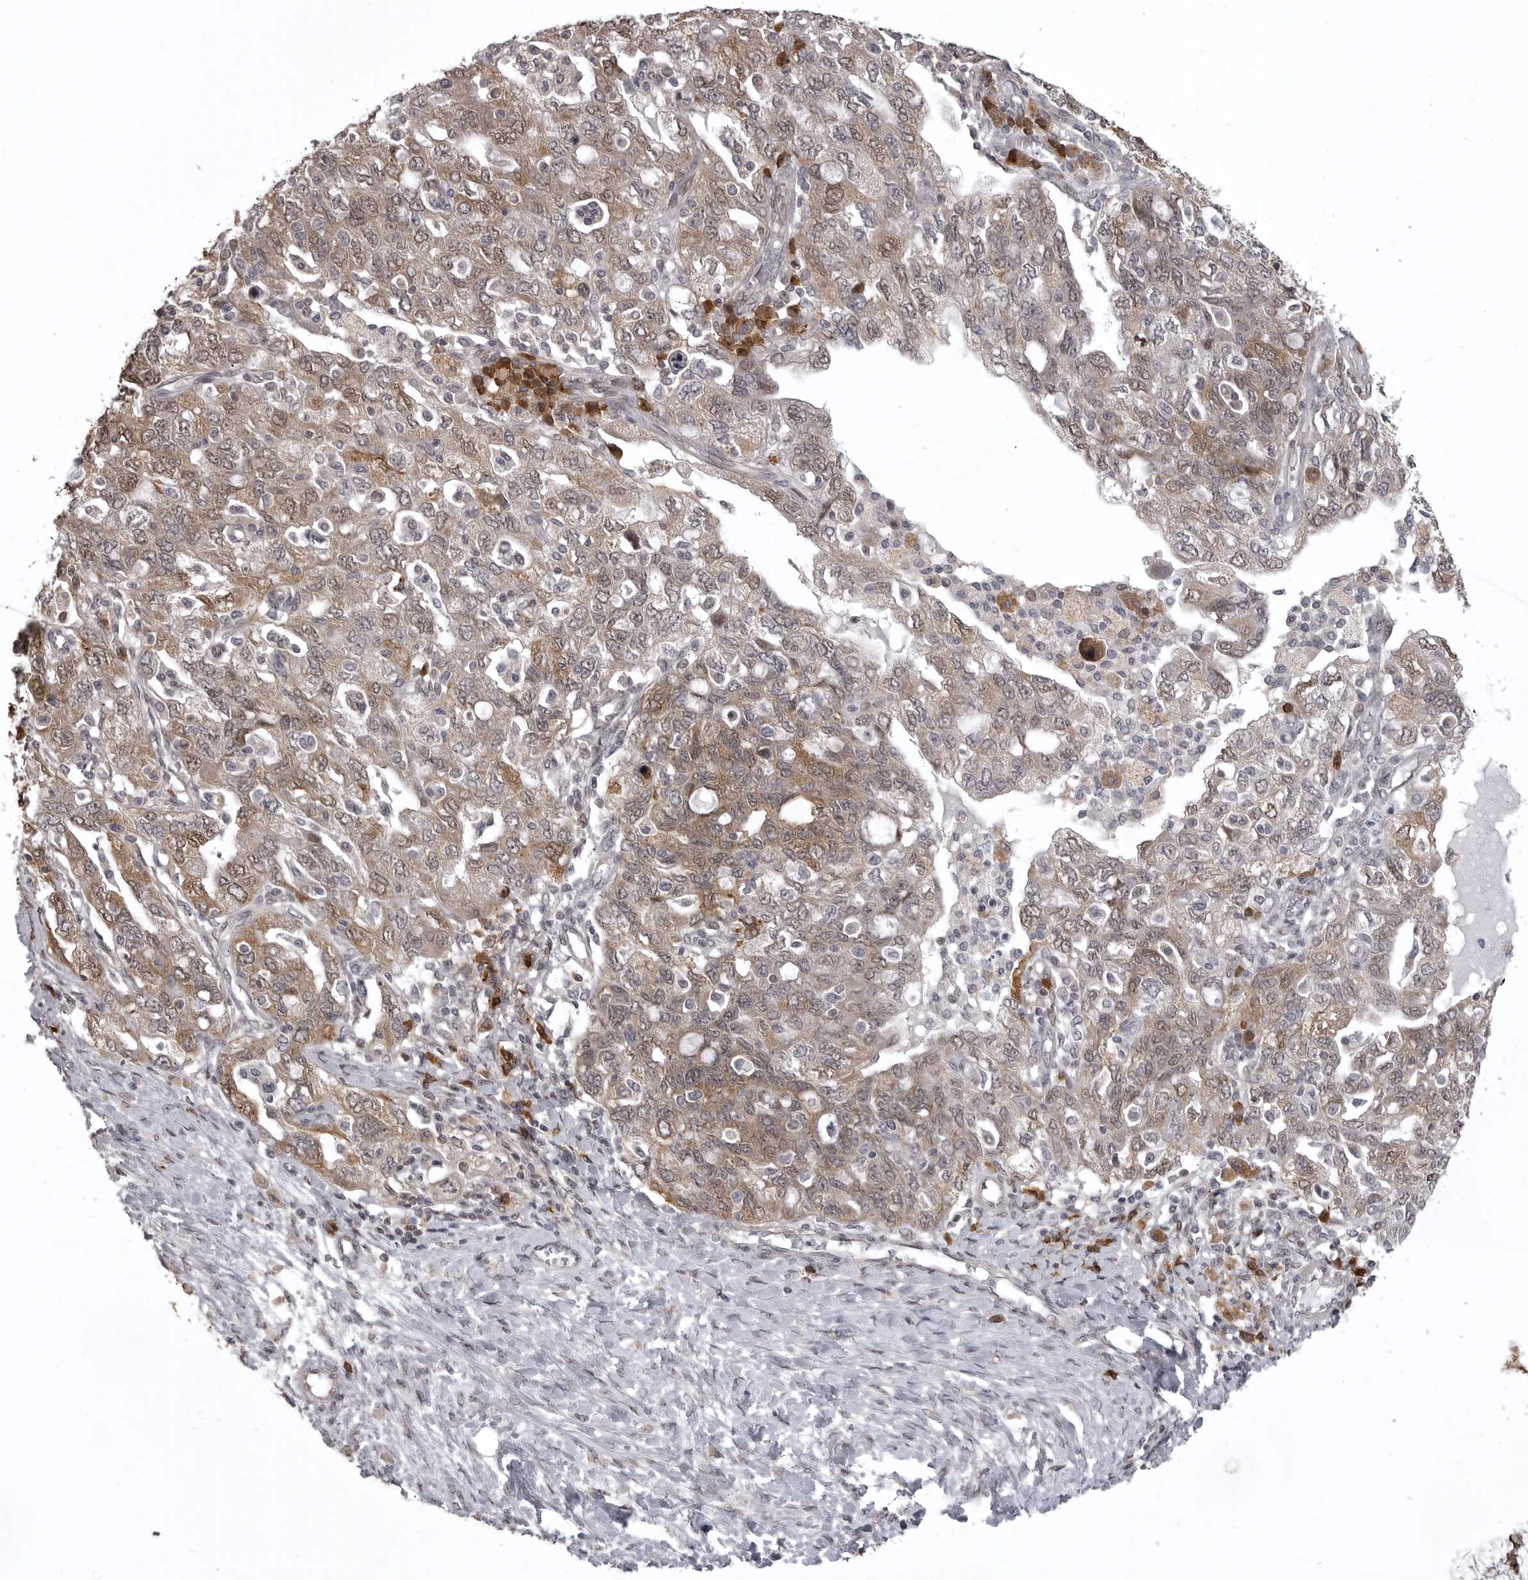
{"staining": {"intensity": "moderate", "quantity": ">75%", "location": "cytoplasmic/membranous"}, "tissue": "ovarian cancer", "cell_type": "Tumor cells", "image_type": "cancer", "snomed": [{"axis": "morphology", "description": "Carcinoma, NOS"}, {"axis": "morphology", "description": "Cystadenocarcinoma, serous, NOS"}, {"axis": "topography", "description": "Ovary"}], "caption": "This image reveals serous cystadenocarcinoma (ovarian) stained with IHC to label a protein in brown. The cytoplasmic/membranous of tumor cells show moderate positivity for the protein. Nuclei are counter-stained blue.", "gene": "SNX16", "patient": {"sex": "female", "age": 69}}